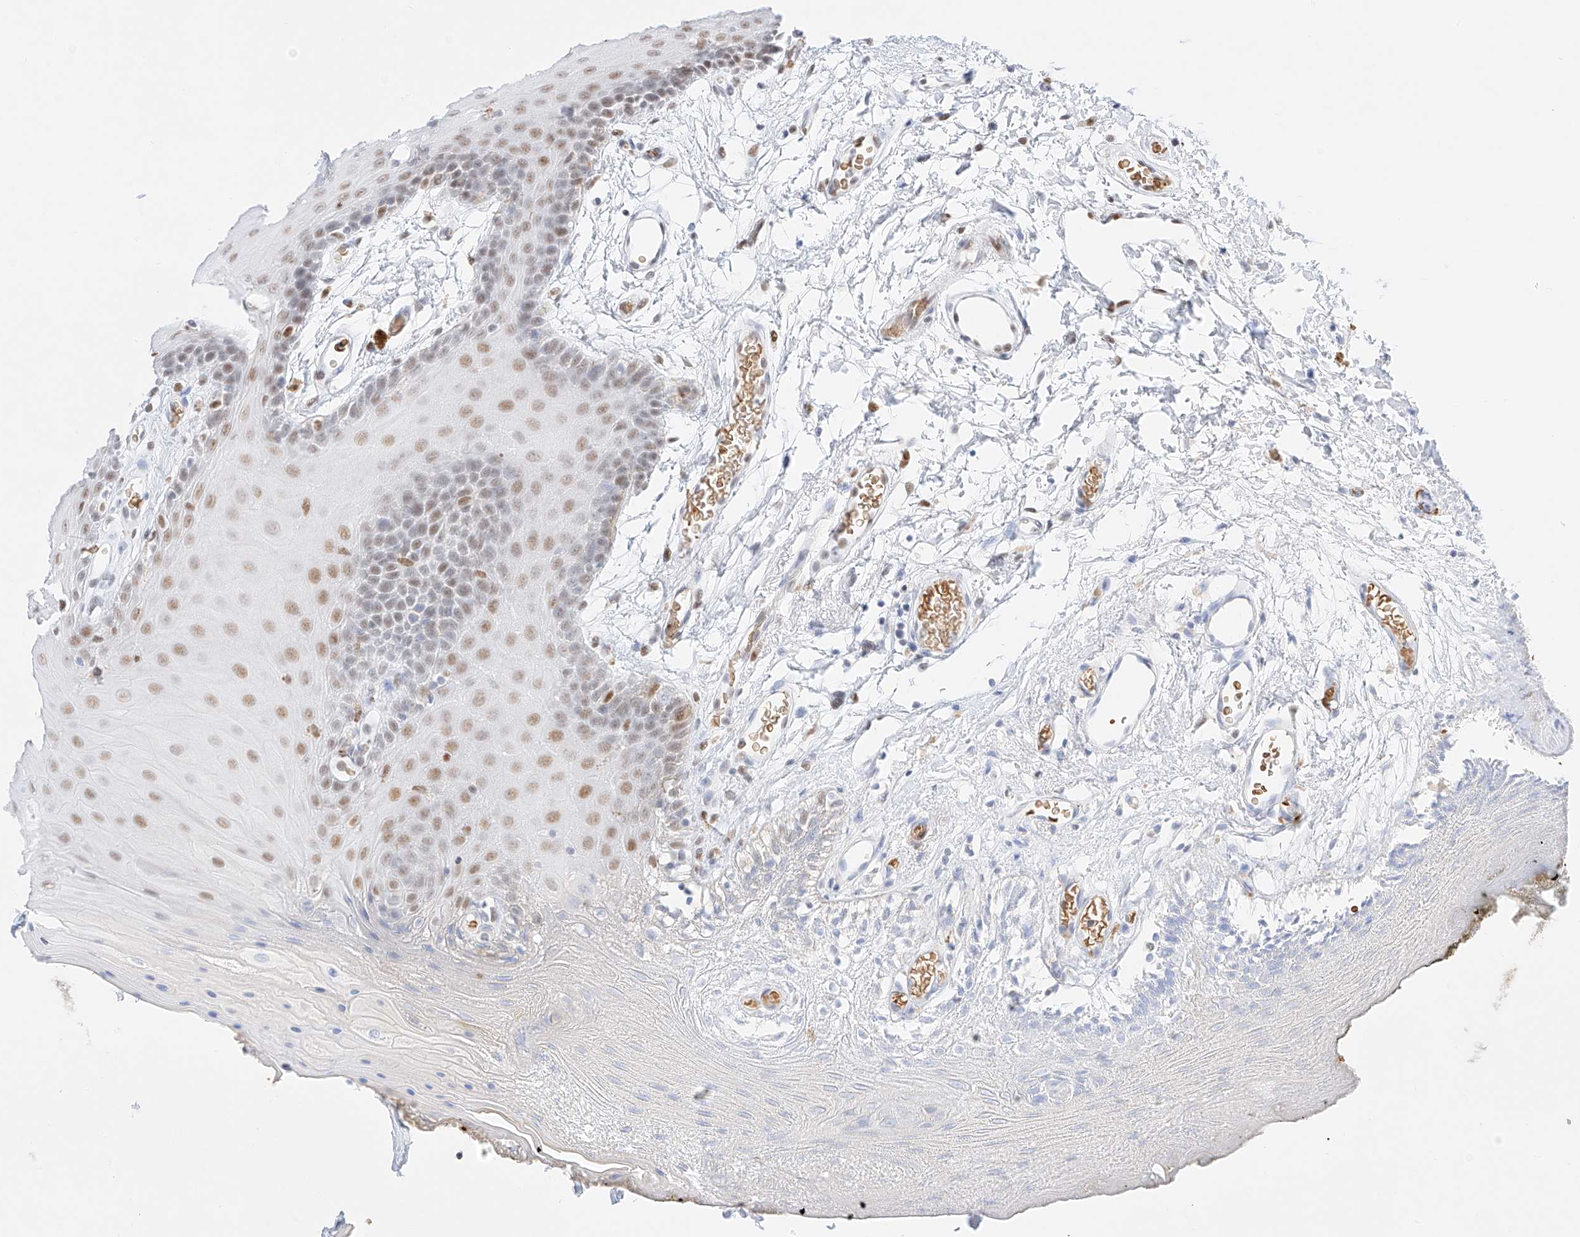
{"staining": {"intensity": "moderate", "quantity": "25%-75%", "location": "nuclear"}, "tissue": "oral mucosa", "cell_type": "Squamous epithelial cells", "image_type": "normal", "snomed": [{"axis": "morphology", "description": "Normal tissue, NOS"}, {"axis": "morphology", "description": "Squamous cell carcinoma, NOS"}, {"axis": "topography", "description": "Skeletal muscle"}, {"axis": "topography", "description": "Oral tissue"}, {"axis": "topography", "description": "Salivary gland"}, {"axis": "topography", "description": "Head-Neck"}], "caption": "High-power microscopy captured an immunohistochemistry (IHC) image of unremarkable oral mucosa, revealing moderate nuclear expression in approximately 25%-75% of squamous epithelial cells.", "gene": "APIP", "patient": {"sex": "male", "age": 54}}